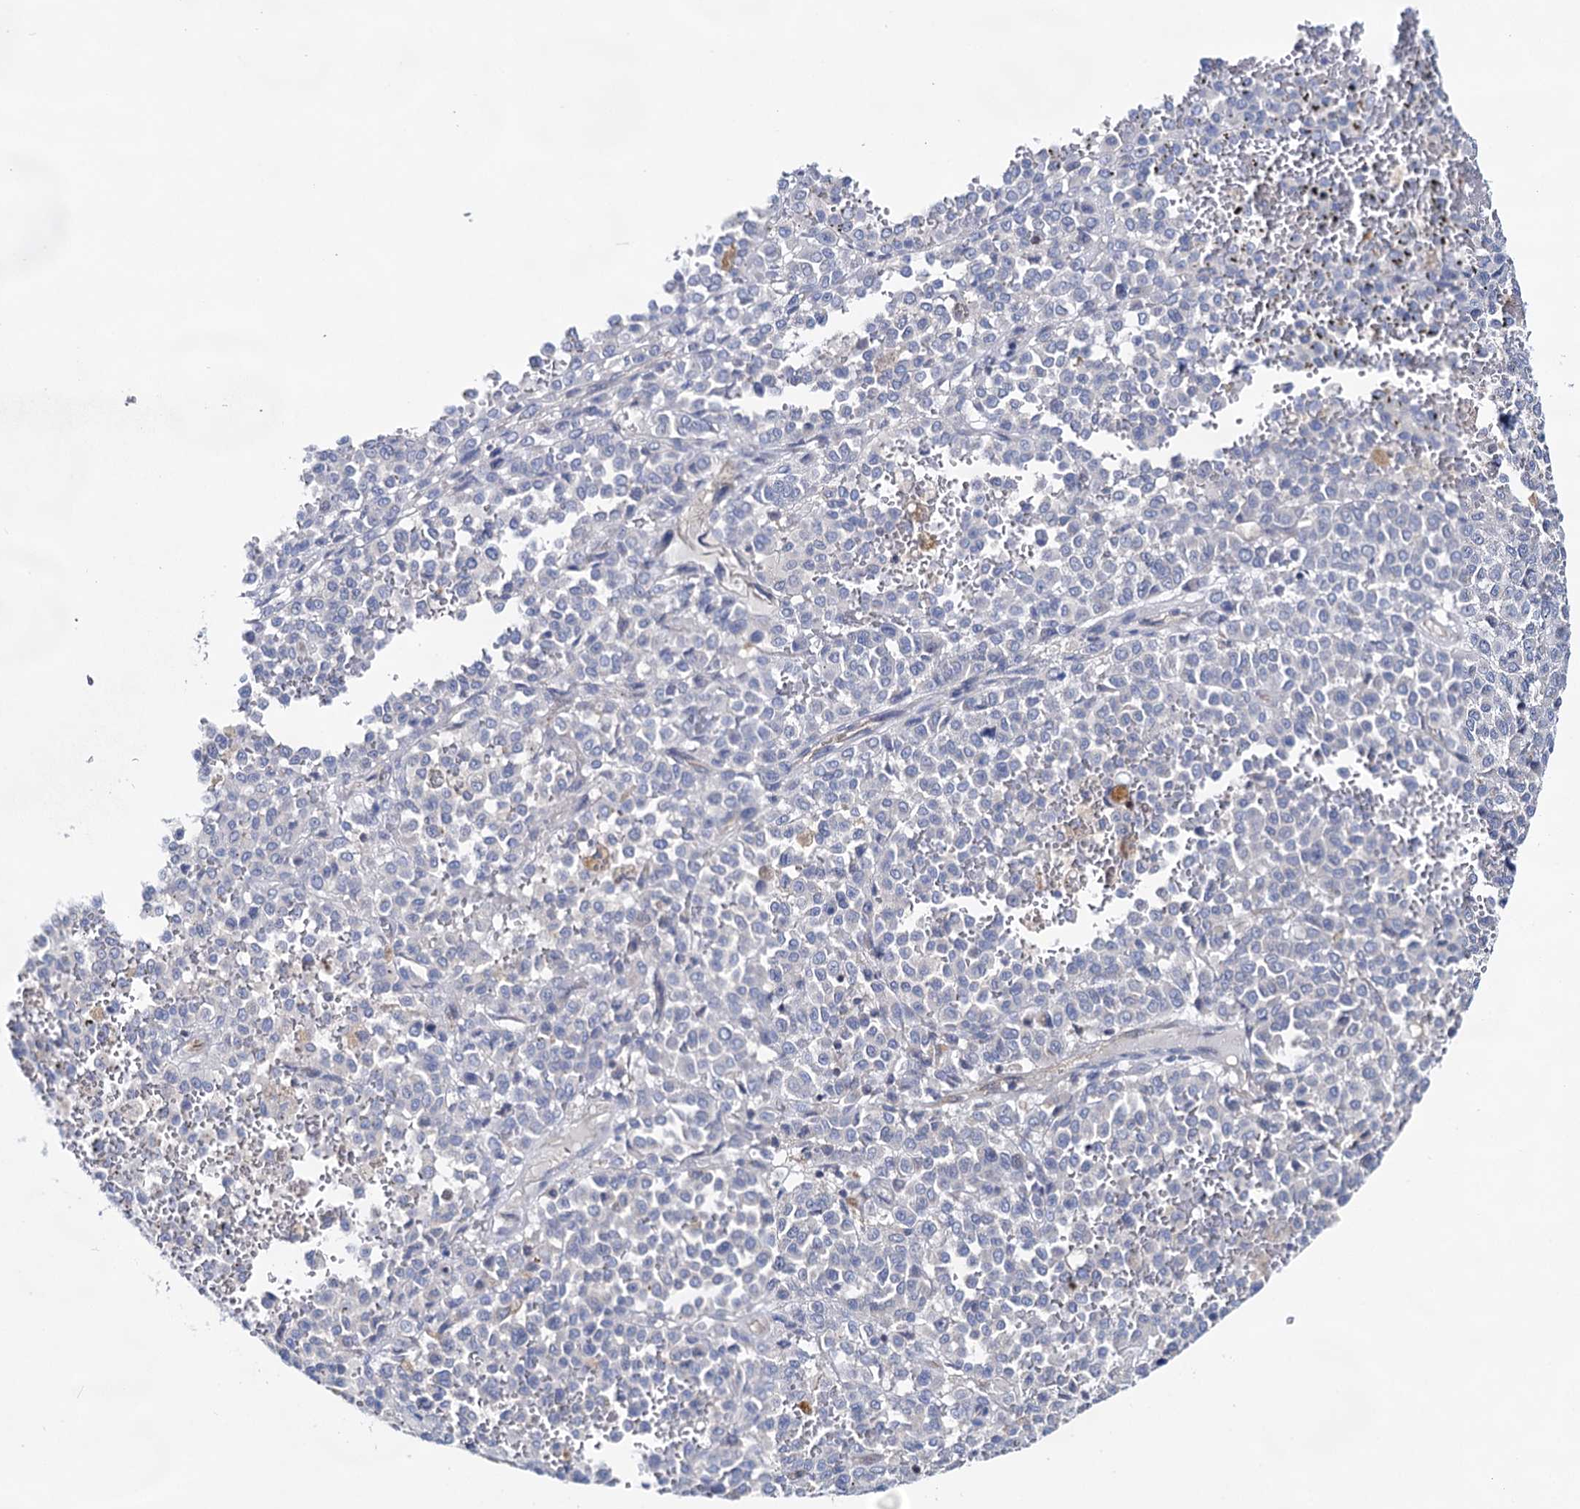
{"staining": {"intensity": "negative", "quantity": "none", "location": "none"}, "tissue": "melanoma", "cell_type": "Tumor cells", "image_type": "cancer", "snomed": [{"axis": "morphology", "description": "Malignant melanoma, Metastatic site"}, {"axis": "topography", "description": "Pancreas"}], "caption": "High power microscopy histopathology image of an IHC micrograph of malignant melanoma (metastatic site), revealing no significant expression in tumor cells.", "gene": "ABLIM1", "patient": {"sex": "female", "age": 30}}